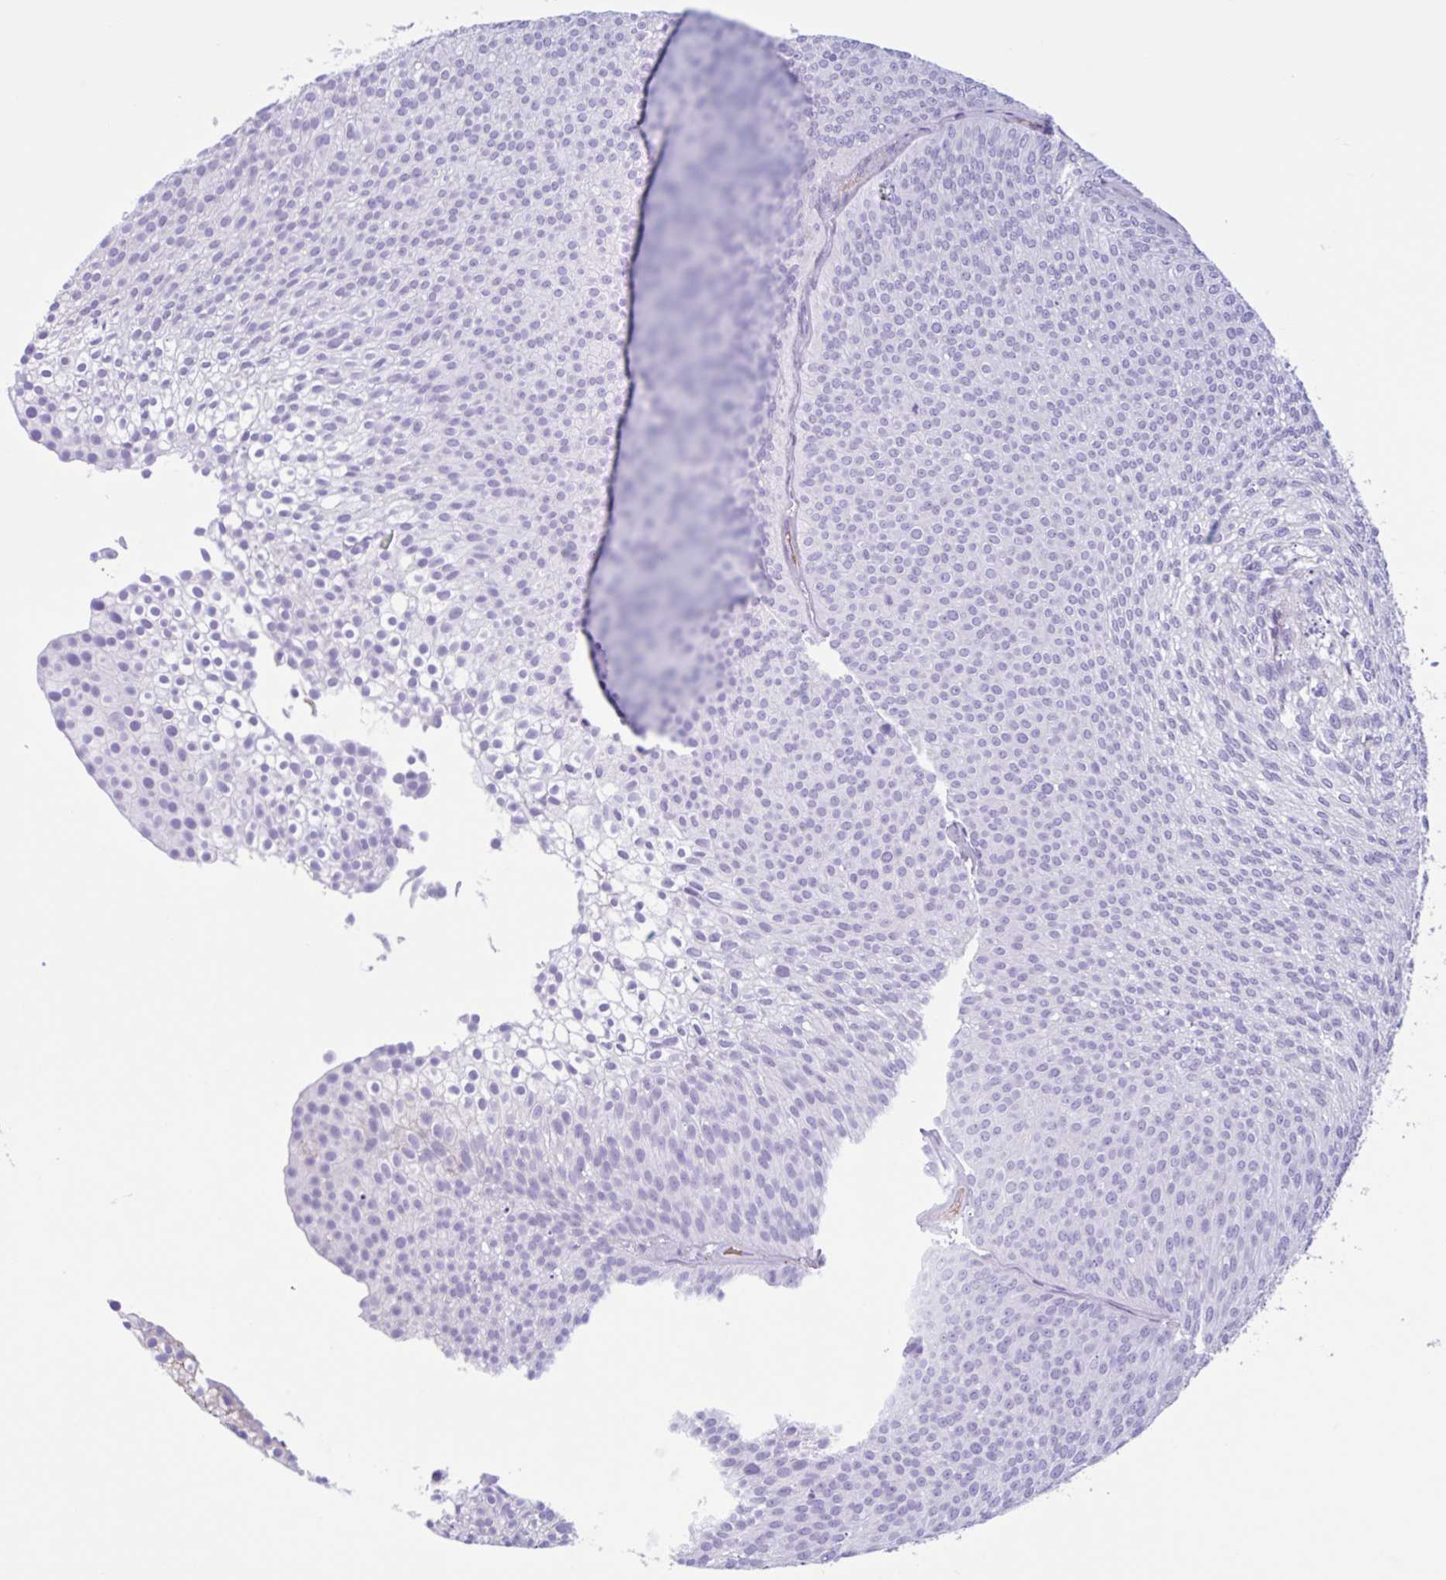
{"staining": {"intensity": "negative", "quantity": "none", "location": "none"}, "tissue": "urothelial cancer", "cell_type": "Tumor cells", "image_type": "cancer", "snomed": [{"axis": "morphology", "description": "Urothelial carcinoma, Low grade"}, {"axis": "topography", "description": "Urinary bladder"}], "caption": "Immunohistochemistry (IHC) micrograph of neoplastic tissue: human urothelial cancer stained with DAB reveals no significant protein positivity in tumor cells.", "gene": "LARGE2", "patient": {"sex": "male", "age": 91}}